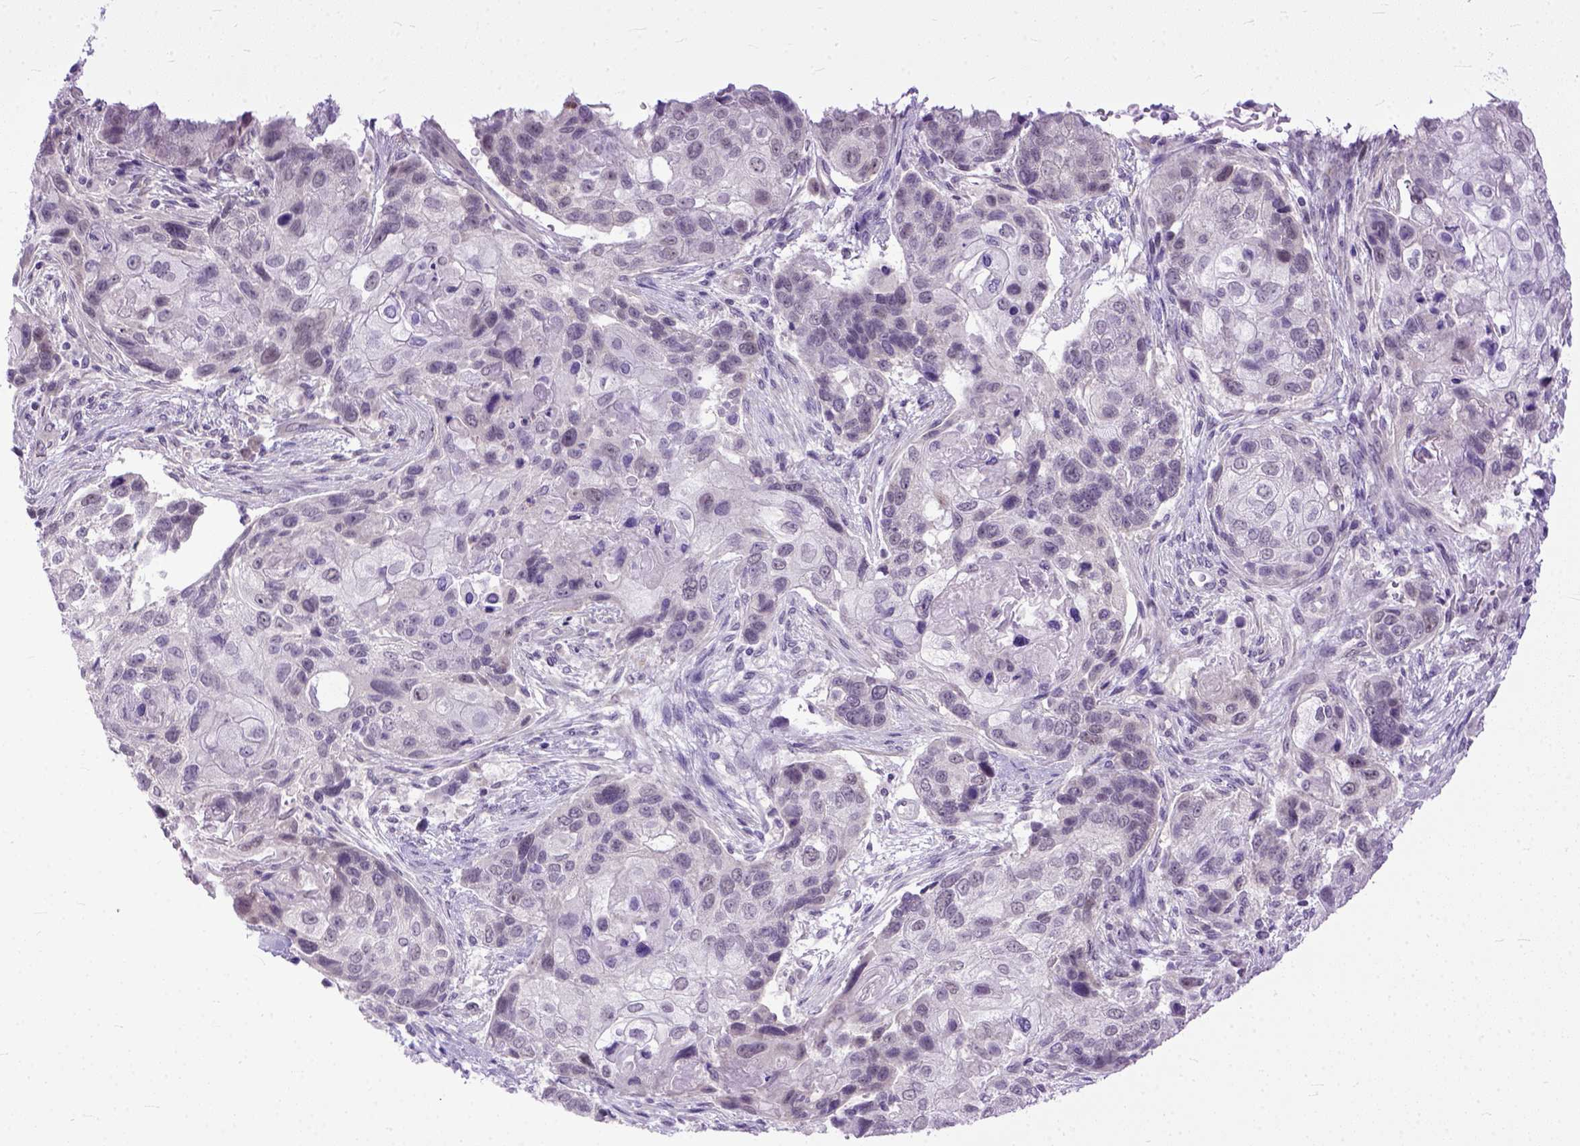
{"staining": {"intensity": "negative", "quantity": "none", "location": "none"}, "tissue": "lung cancer", "cell_type": "Tumor cells", "image_type": "cancer", "snomed": [{"axis": "morphology", "description": "Squamous cell carcinoma, NOS"}, {"axis": "topography", "description": "Lung"}], "caption": "This is a image of immunohistochemistry staining of lung cancer (squamous cell carcinoma), which shows no expression in tumor cells.", "gene": "TCEAL7", "patient": {"sex": "male", "age": 69}}